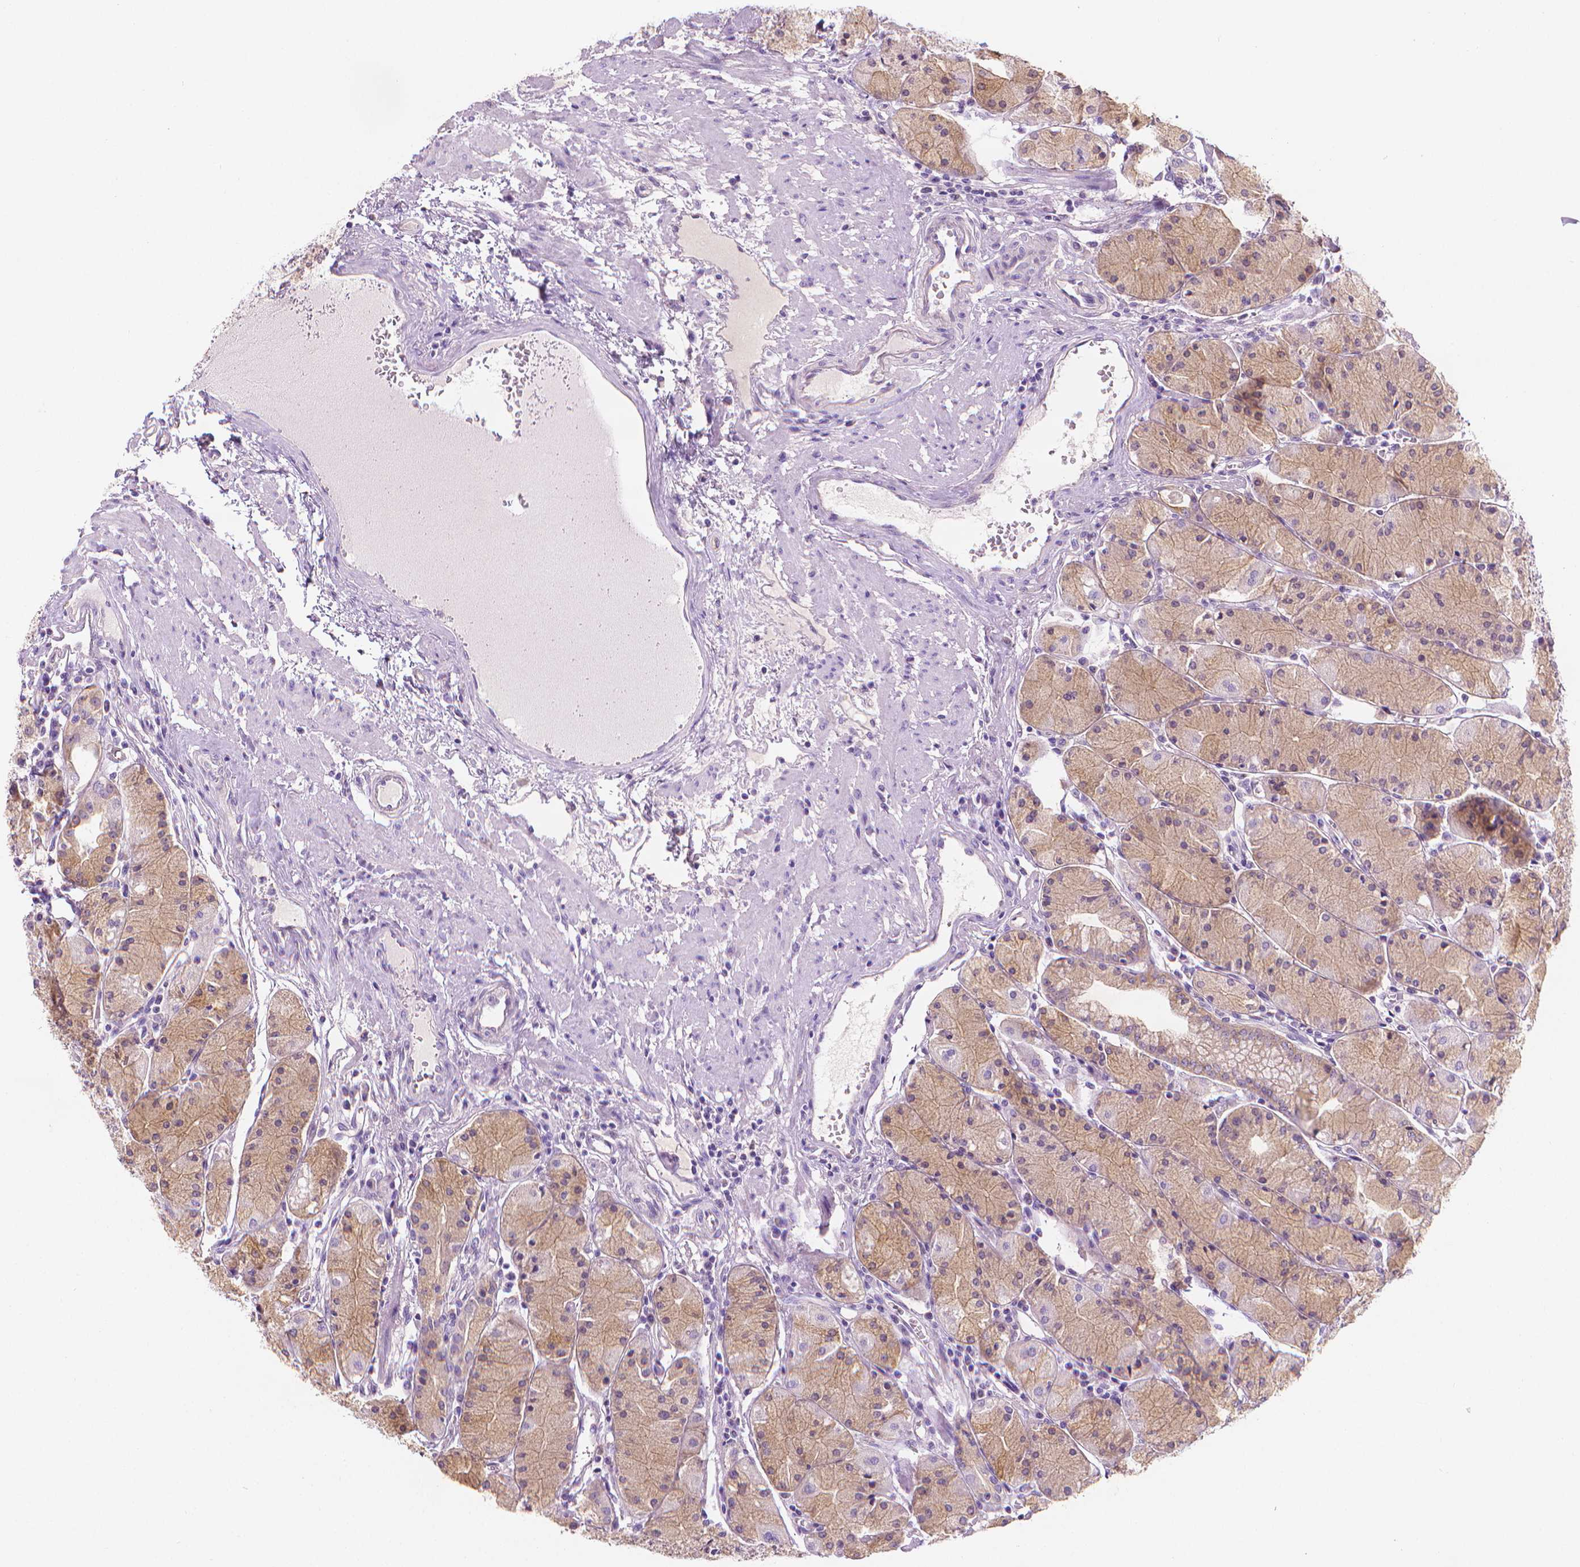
{"staining": {"intensity": "weak", "quantity": "25%-75%", "location": "cytoplasmic/membranous"}, "tissue": "stomach", "cell_type": "Glandular cells", "image_type": "normal", "snomed": [{"axis": "morphology", "description": "Normal tissue, NOS"}, {"axis": "topography", "description": "Stomach, upper"}], "caption": "This is an image of IHC staining of normal stomach, which shows weak expression in the cytoplasmic/membranous of glandular cells.", "gene": "FASN", "patient": {"sex": "male", "age": 69}}